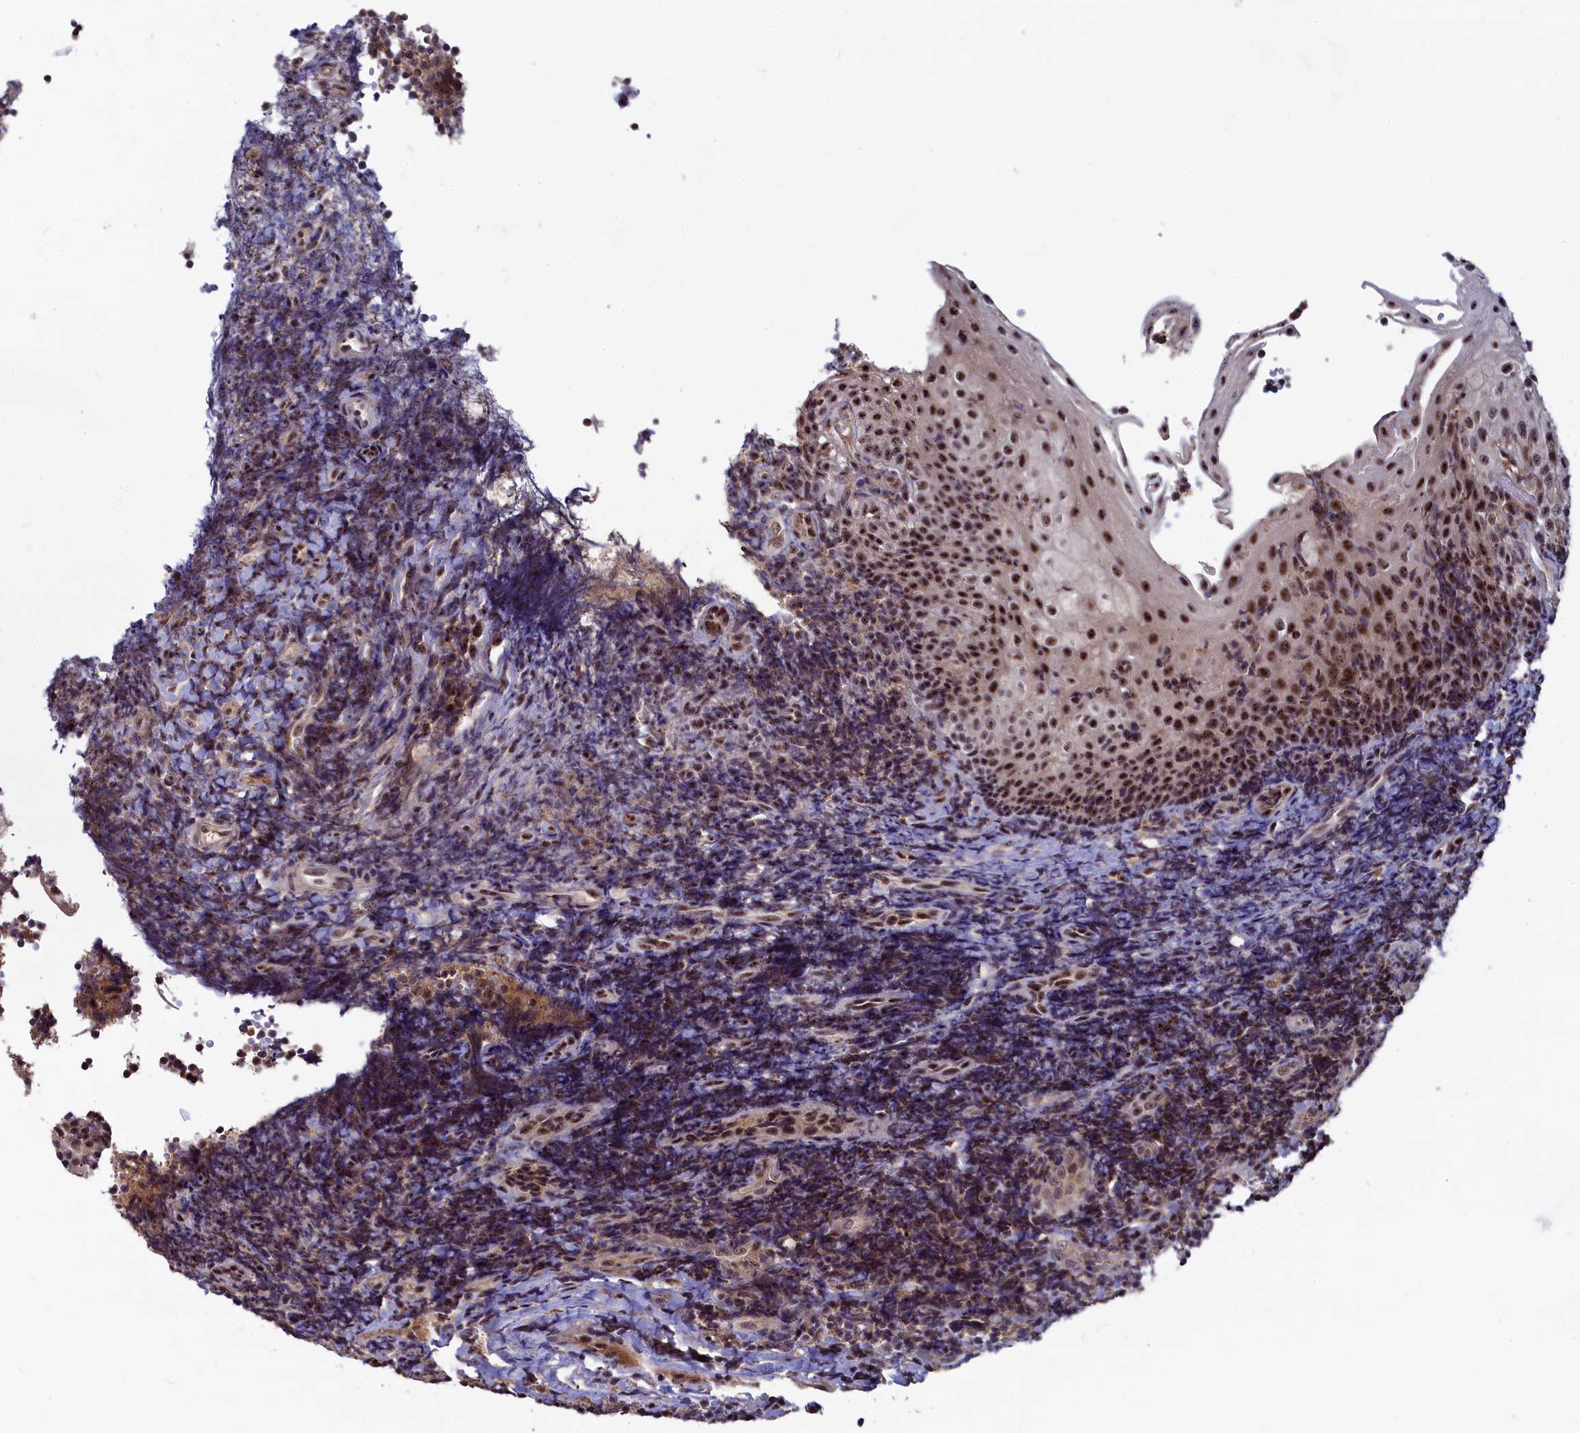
{"staining": {"intensity": "moderate", "quantity": ">75%", "location": "cytoplasmic/membranous,nuclear"}, "tissue": "tonsil", "cell_type": "Germinal center cells", "image_type": "normal", "snomed": [{"axis": "morphology", "description": "Normal tissue, NOS"}, {"axis": "topography", "description": "Tonsil"}], "caption": "The image shows a brown stain indicating the presence of a protein in the cytoplasmic/membranous,nuclear of germinal center cells in tonsil. The protein is stained brown, and the nuclei are stained in blue (DAB (3,3'-diaminobenzidine) IHC with brightfield microscopy, high magnification).", "gene": "TAB1", "patient": {"sex": "female", "age": 40}}